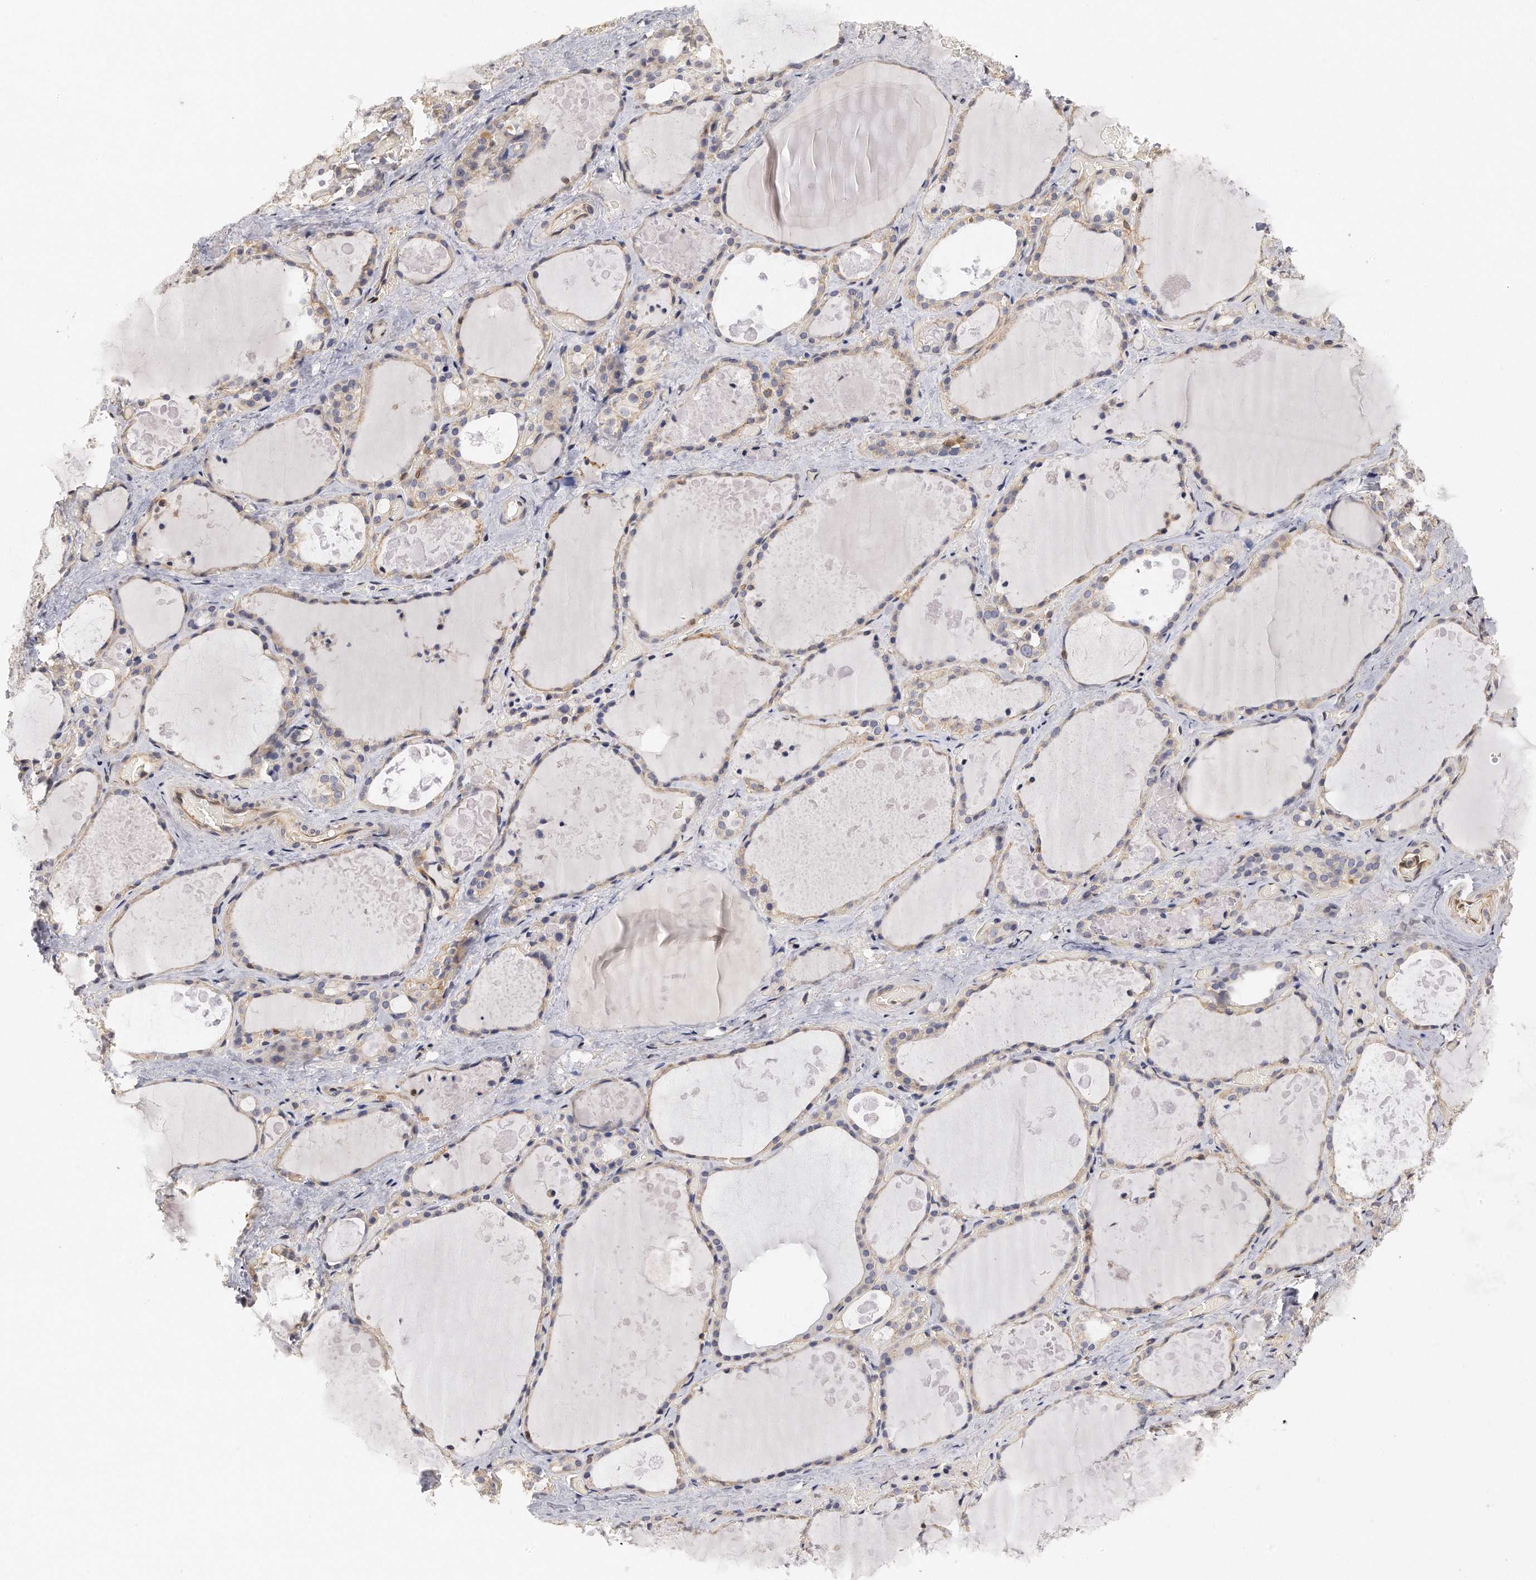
{"staining": {"intensity": "weak", "quantity": "25%-75%", "location": "cytoplasmic/membranous"}, "tissue": "thyroid gland", "cell_type": "Glandular cells", "image_type": "normal", "snomed": [{"axis": "morphology", "description": "Normal tissue, NOS"}, {"axis": "topography", "description": "Thyroid gland"}], "caption": "Protein expression analysis of unremarkable thyroid gland shows weak cytoplasmic/membranous expression in approximately 25%-75% of glandular cells. Ihc stains the protein of interest in brown and the nuclei are stained blue.", "gene": "CHST7", "patient": {"sex": "male", "age": 61}}